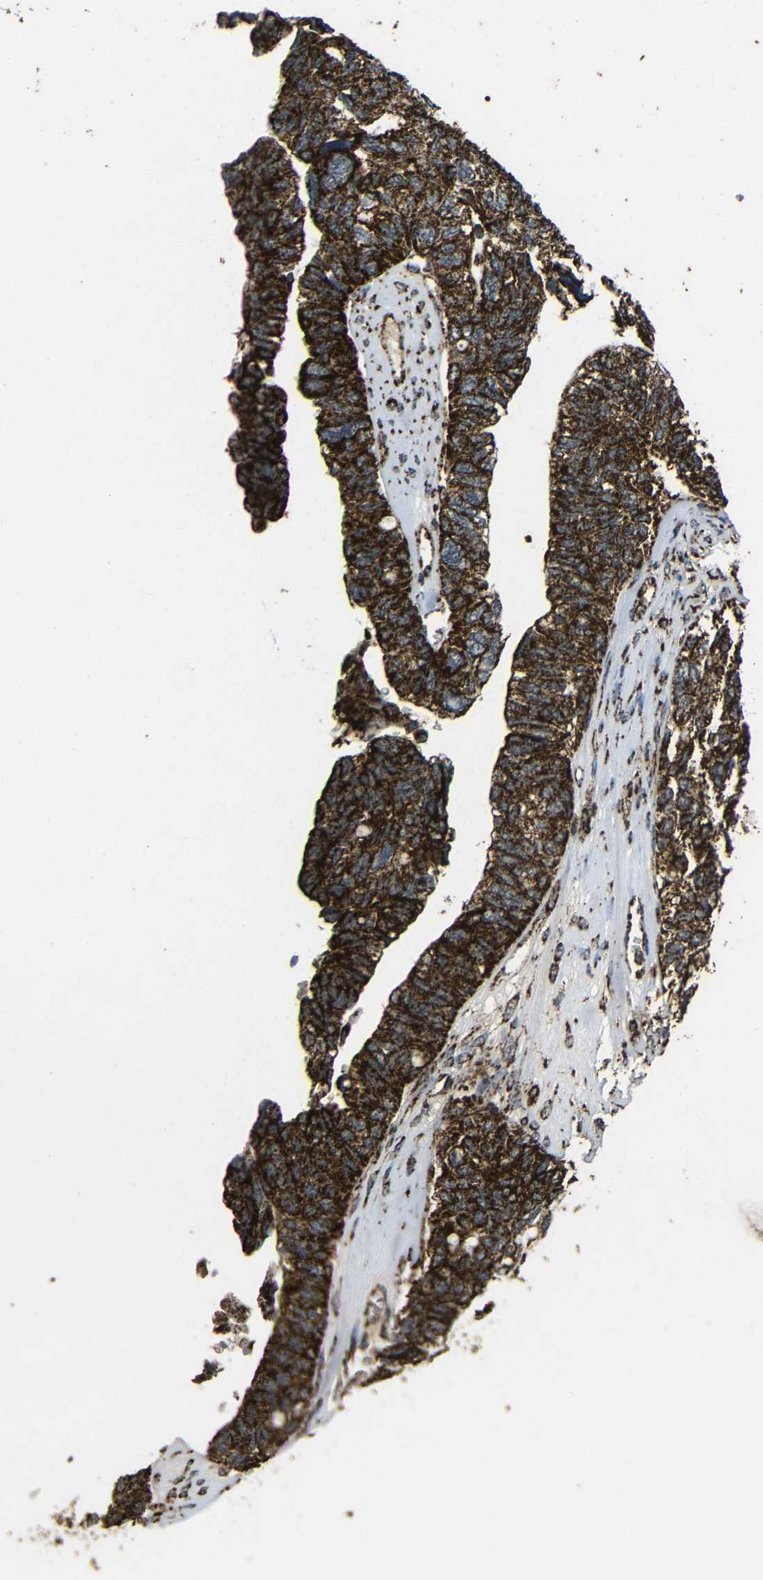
{"staining": {"intensity": "strong", "quantity": ">75%", "location": "cytoplasmic/membranous"}, "tissue": "ovarian cancer", "cell_type": "Tumor cells", "image_type": "cancer", "snomed": [{"axis": "morphology", "description": "Cystadenocarcinoma, serous, NOS"}, {"axis": "topography", "description": "Ovary"}], "caption": "The immunohistochemical stain labels strong cytoplasmic/membranous staining in tumor cells of ovarian cancer tissue.", "gene": "ATP5F1A", "patient": {"sex": "female", "age": 79}}